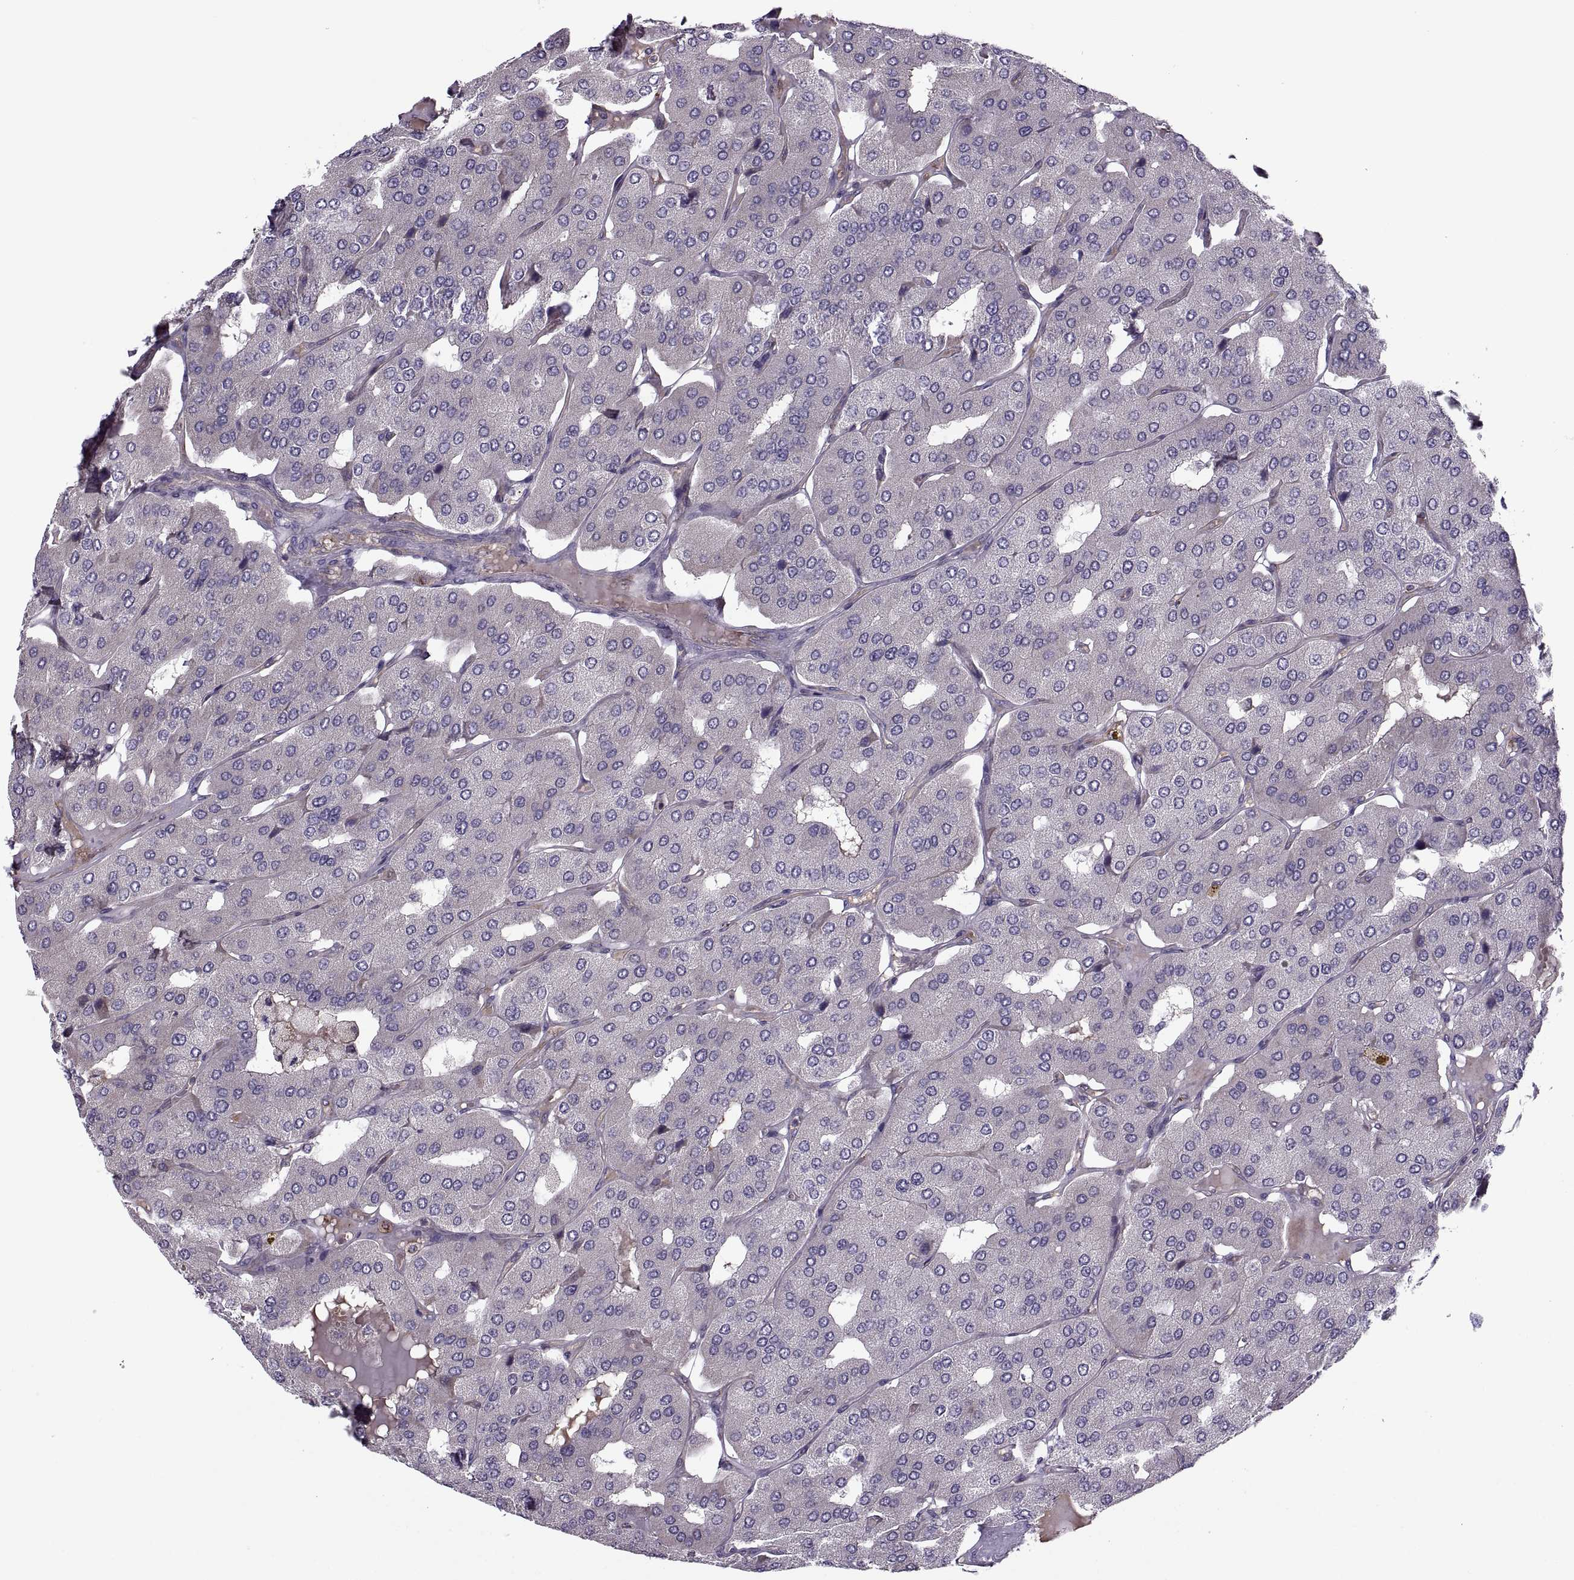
{"staining": {"intensity": "negative", "quantity": "none", "location": "none"}, "tissue": "parathyroid gland", "cell_type": "Glandular cells", "image_type": "normal", "snomed": [{"axis": "morphology", "description": "Normal tissue, NOS"}, {"axis": "morphology", "description": "Adenoma, NOS"}, {"axis": "topography", "description": "Parathyroid gland"}], "caption": "High magnification brightfield microscopy of benign parathyroid gland stained with DAB (3,3'-diaminobenzidine) (brown) and counterstained with hematoxylin (blue): glandular cells show no significant positivity. (Brightfield microscopy of DAB immunohistochemistry (IHC) at high magnification).", "gene": "SLC2A14", "patient": {"sex": "female", "age": 86}}